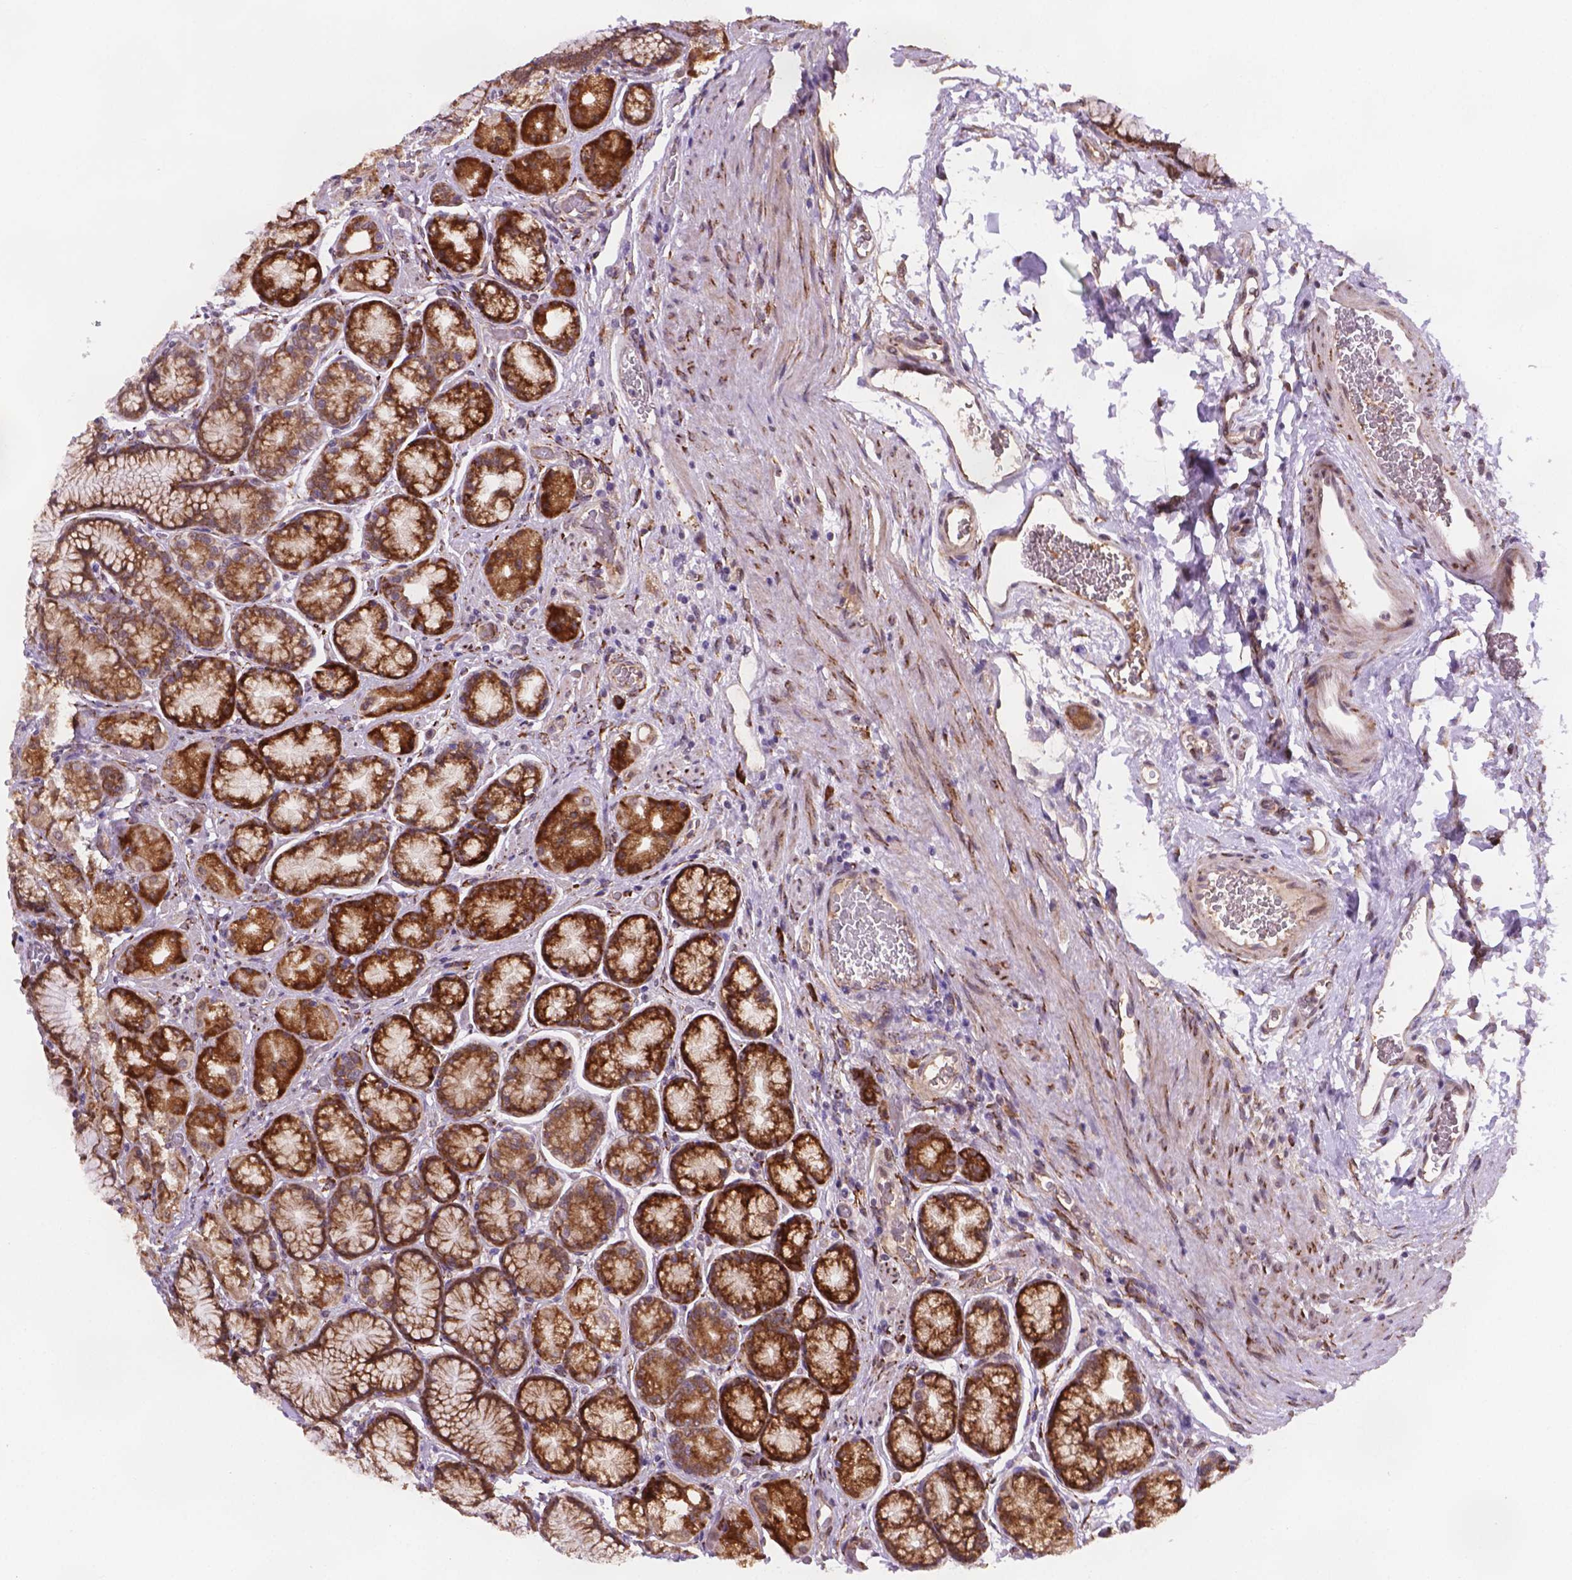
{"staining": {"intensity": "strong", "quantity": ">75%", "location": "cytoplasmic/membranous"}, "tissue": "stomach", "cell_type": "Glandular cells", "image_type": "normal", "snomed": [{"axis": "morphology", "description": "Normal tissue, NOS"}, {"axis": "morphology", "description": "Adenocarcinoma, NOS"}, {"axis": "morphology", "description": "Adenocarcinoma, High grade"}, {"axis": "topography", "description": "Stomach, upper"}, {"axis": "topography", "description": "Stomach"}], "caption": "A high-resolution histopathology image shows immunohistochemistry staining of benign stomach, which shows strong cytoplasmic/membranous staining in approximately >75% of glandular cells.", "gene": "FNIP1", "patient": {"sex": "female", "age": 65}}